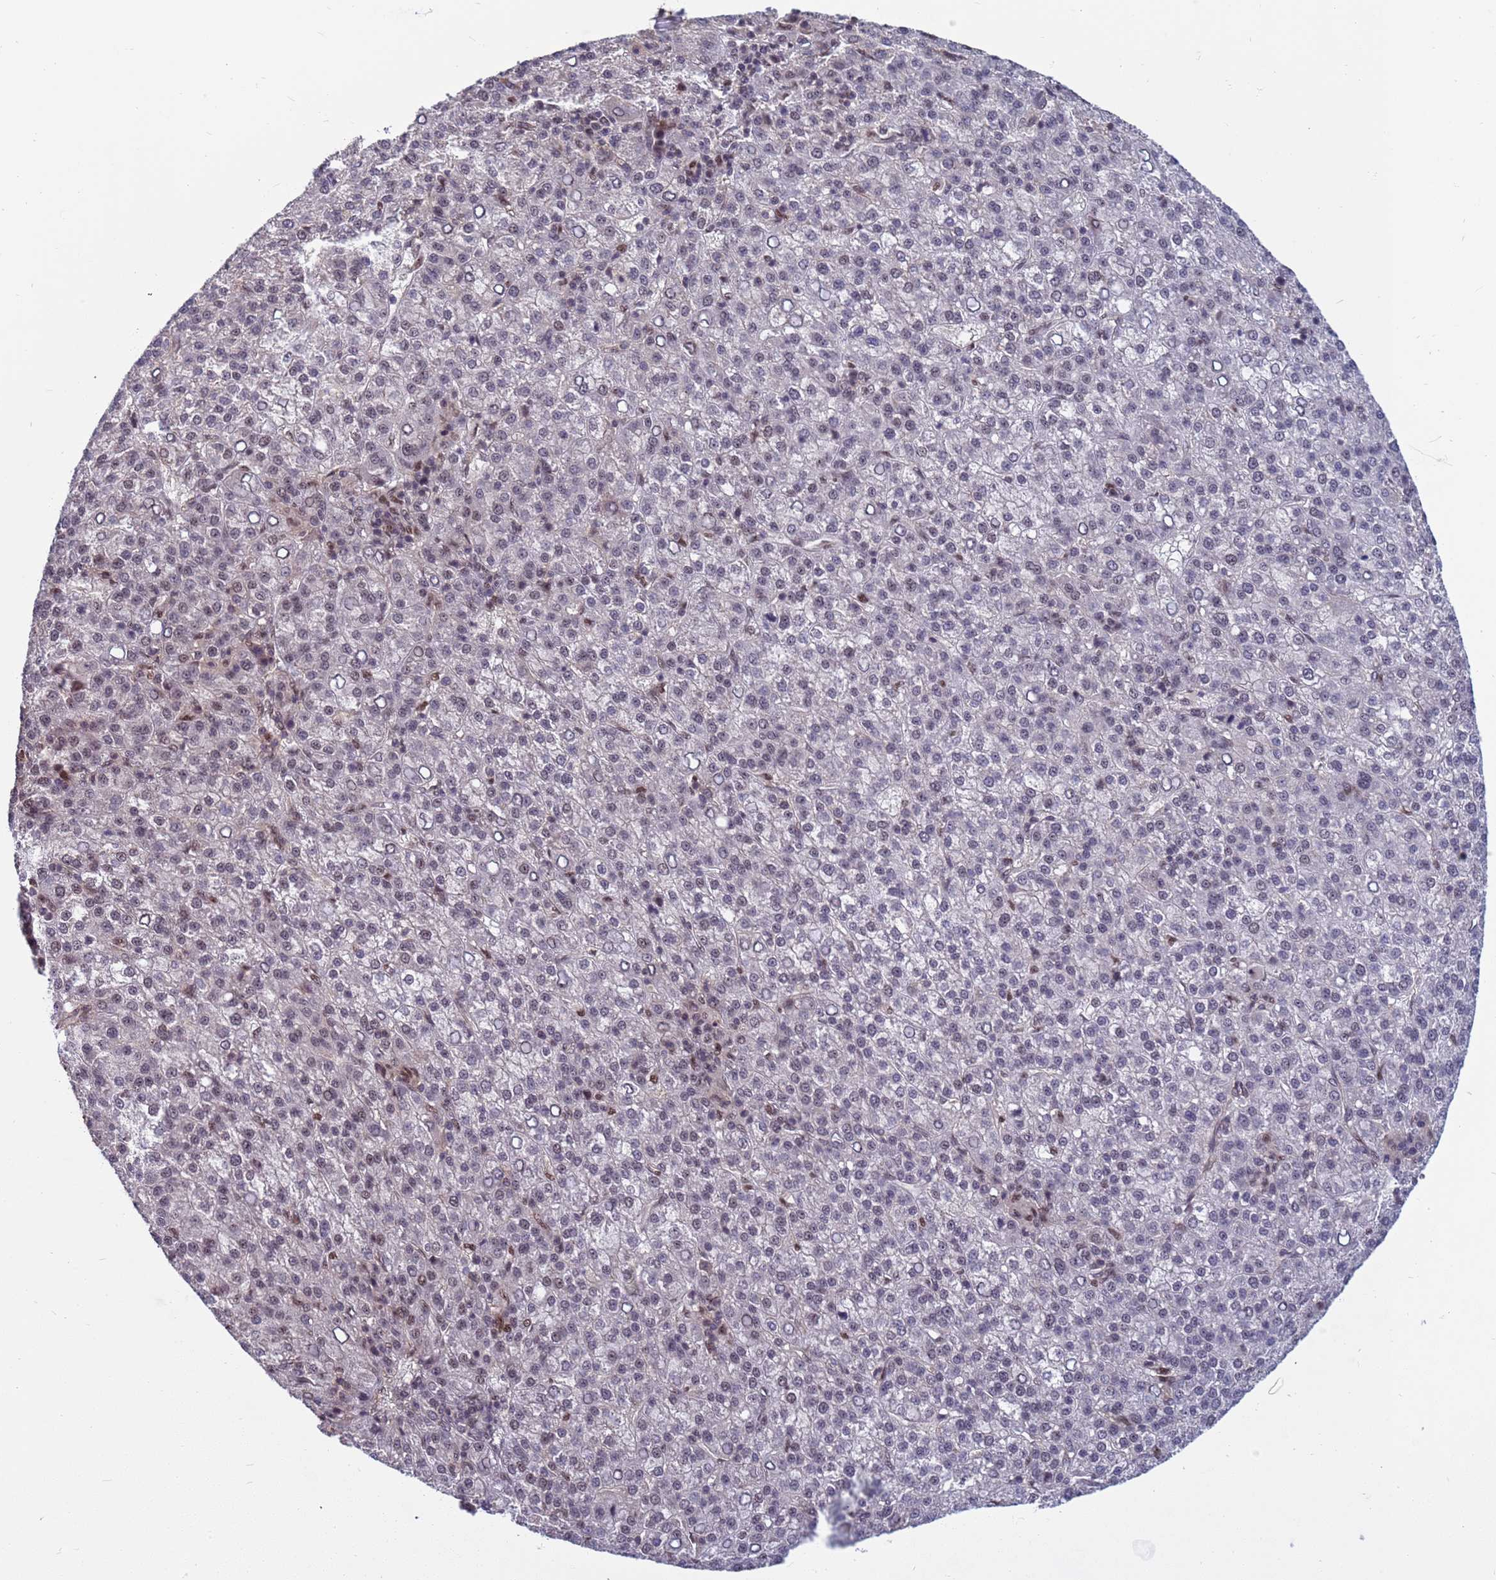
{"staining": {"intensity": "weak", "quantity": "<25%", "location": "nuclear"}, "tissue": "liver cancer", "cell_type": "Tumor cells", "image_type": "cancer", "snomed": [{"axis": "morphology", "description": "Carcinoma, Hepatocellular, NOS"}, {"axis": "topography", "description": "Liver"}], "caption": "Immunohistochemical staining of hepatocellular carcinoma (liver) reveals no significant staining in tumor cells. (Stains: DAB immunohistochemistry with hematoxylin counter stain, Microscopy: brightfield microscopy at high magnification).", "gene": "NSL1", "patient": {"sex": "female", "age": 58}}